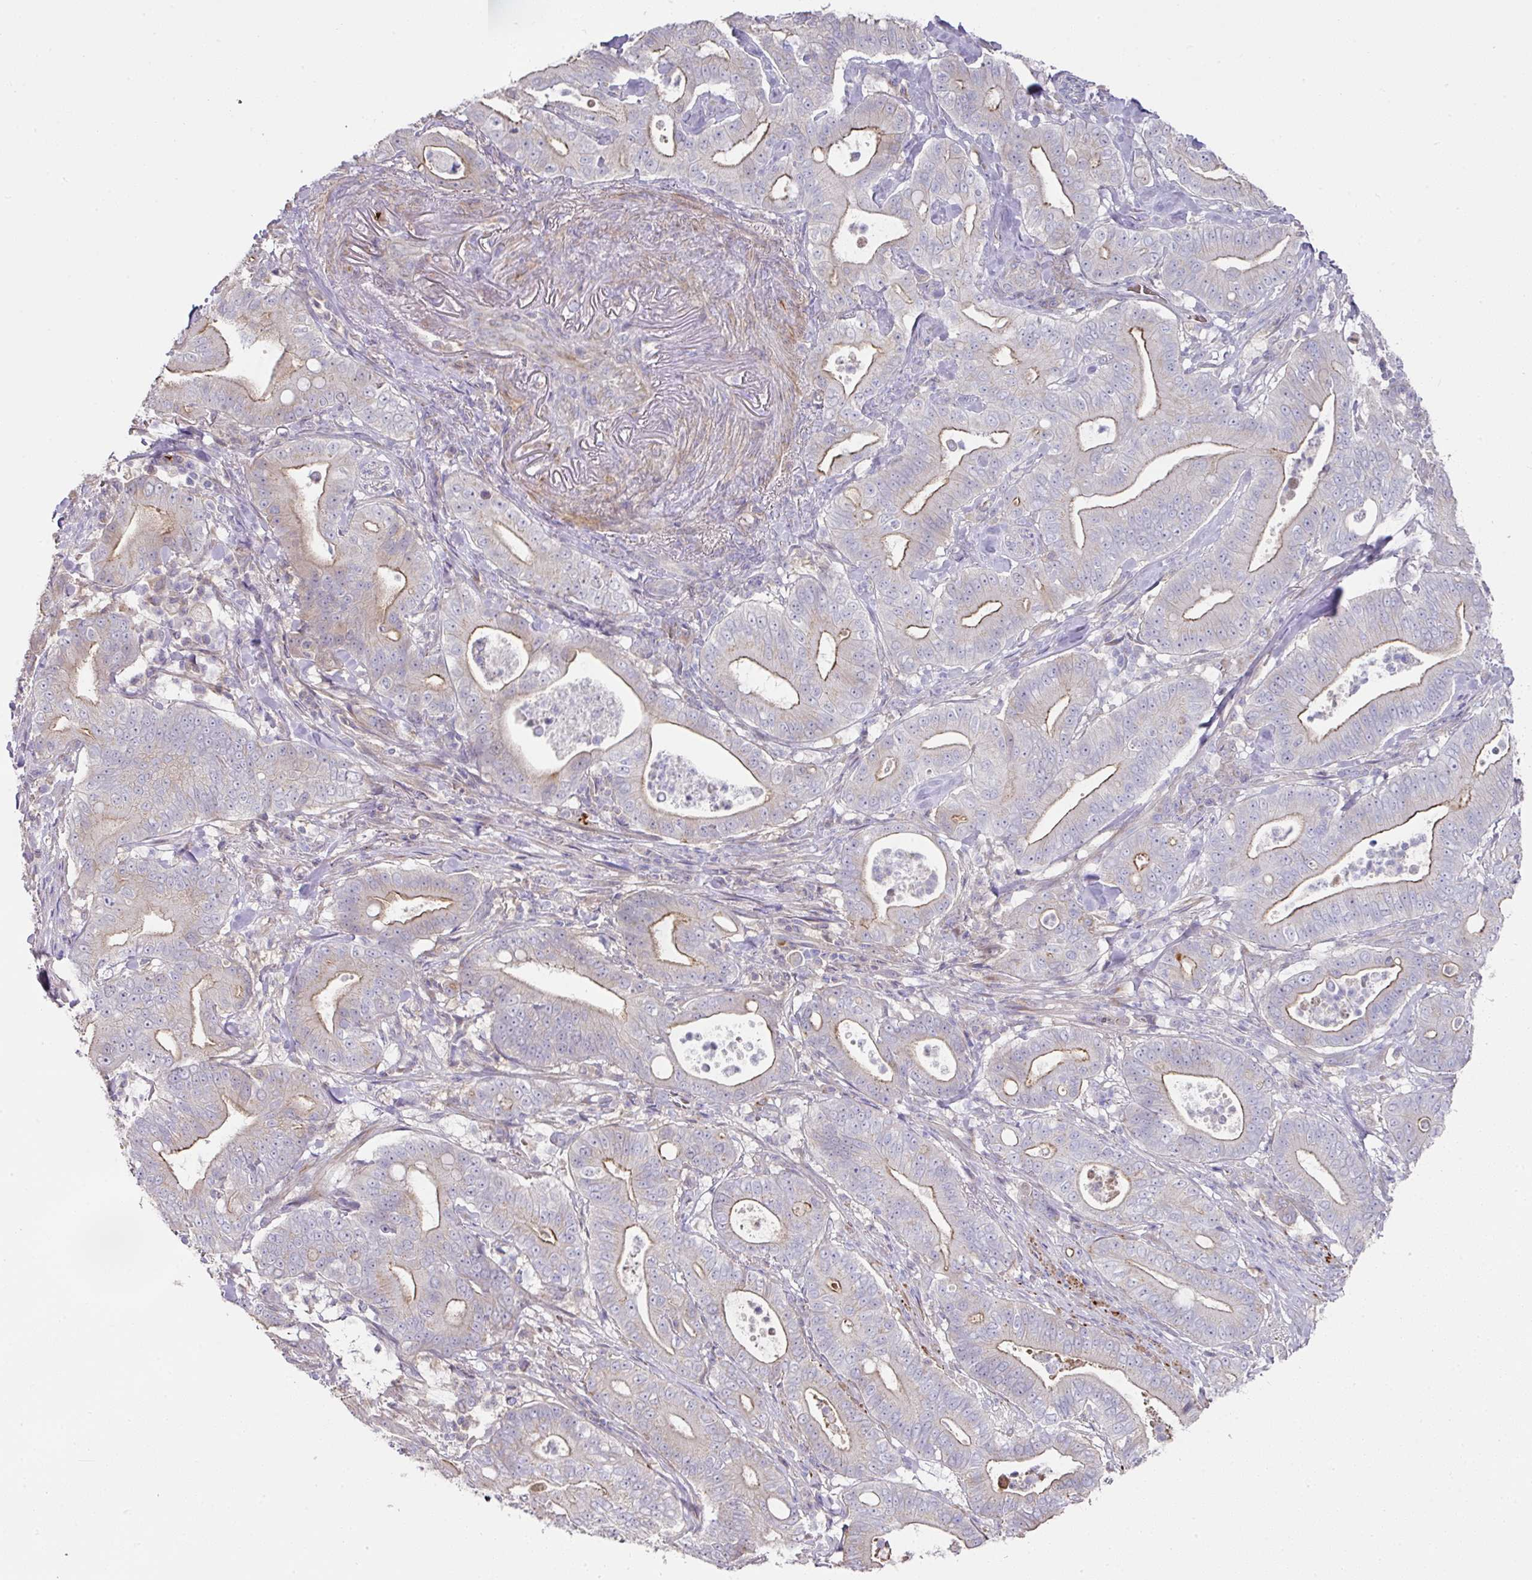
{"staining": {"intensity": "moderate", "quantity": "25%-75%", "location": "cytoplasmic/membranous"}, "tissue": "pancreatic cancer", "cell_type": "Tumor cells", "image_type": "cancer", "snomed": [{"axis": "morphology", "description": "Adenocarcinoma, NOS"}, {"axis": "topography", "description": "Pancreas"}], "caption": "The immunohistochemical stain labels moderate cytoplasmic/membranous staining in tumor cells of pancreatic adenocarcinoma tissue.", "gene": "TARM1", "patient": {"sex": "male", "age": 71}}